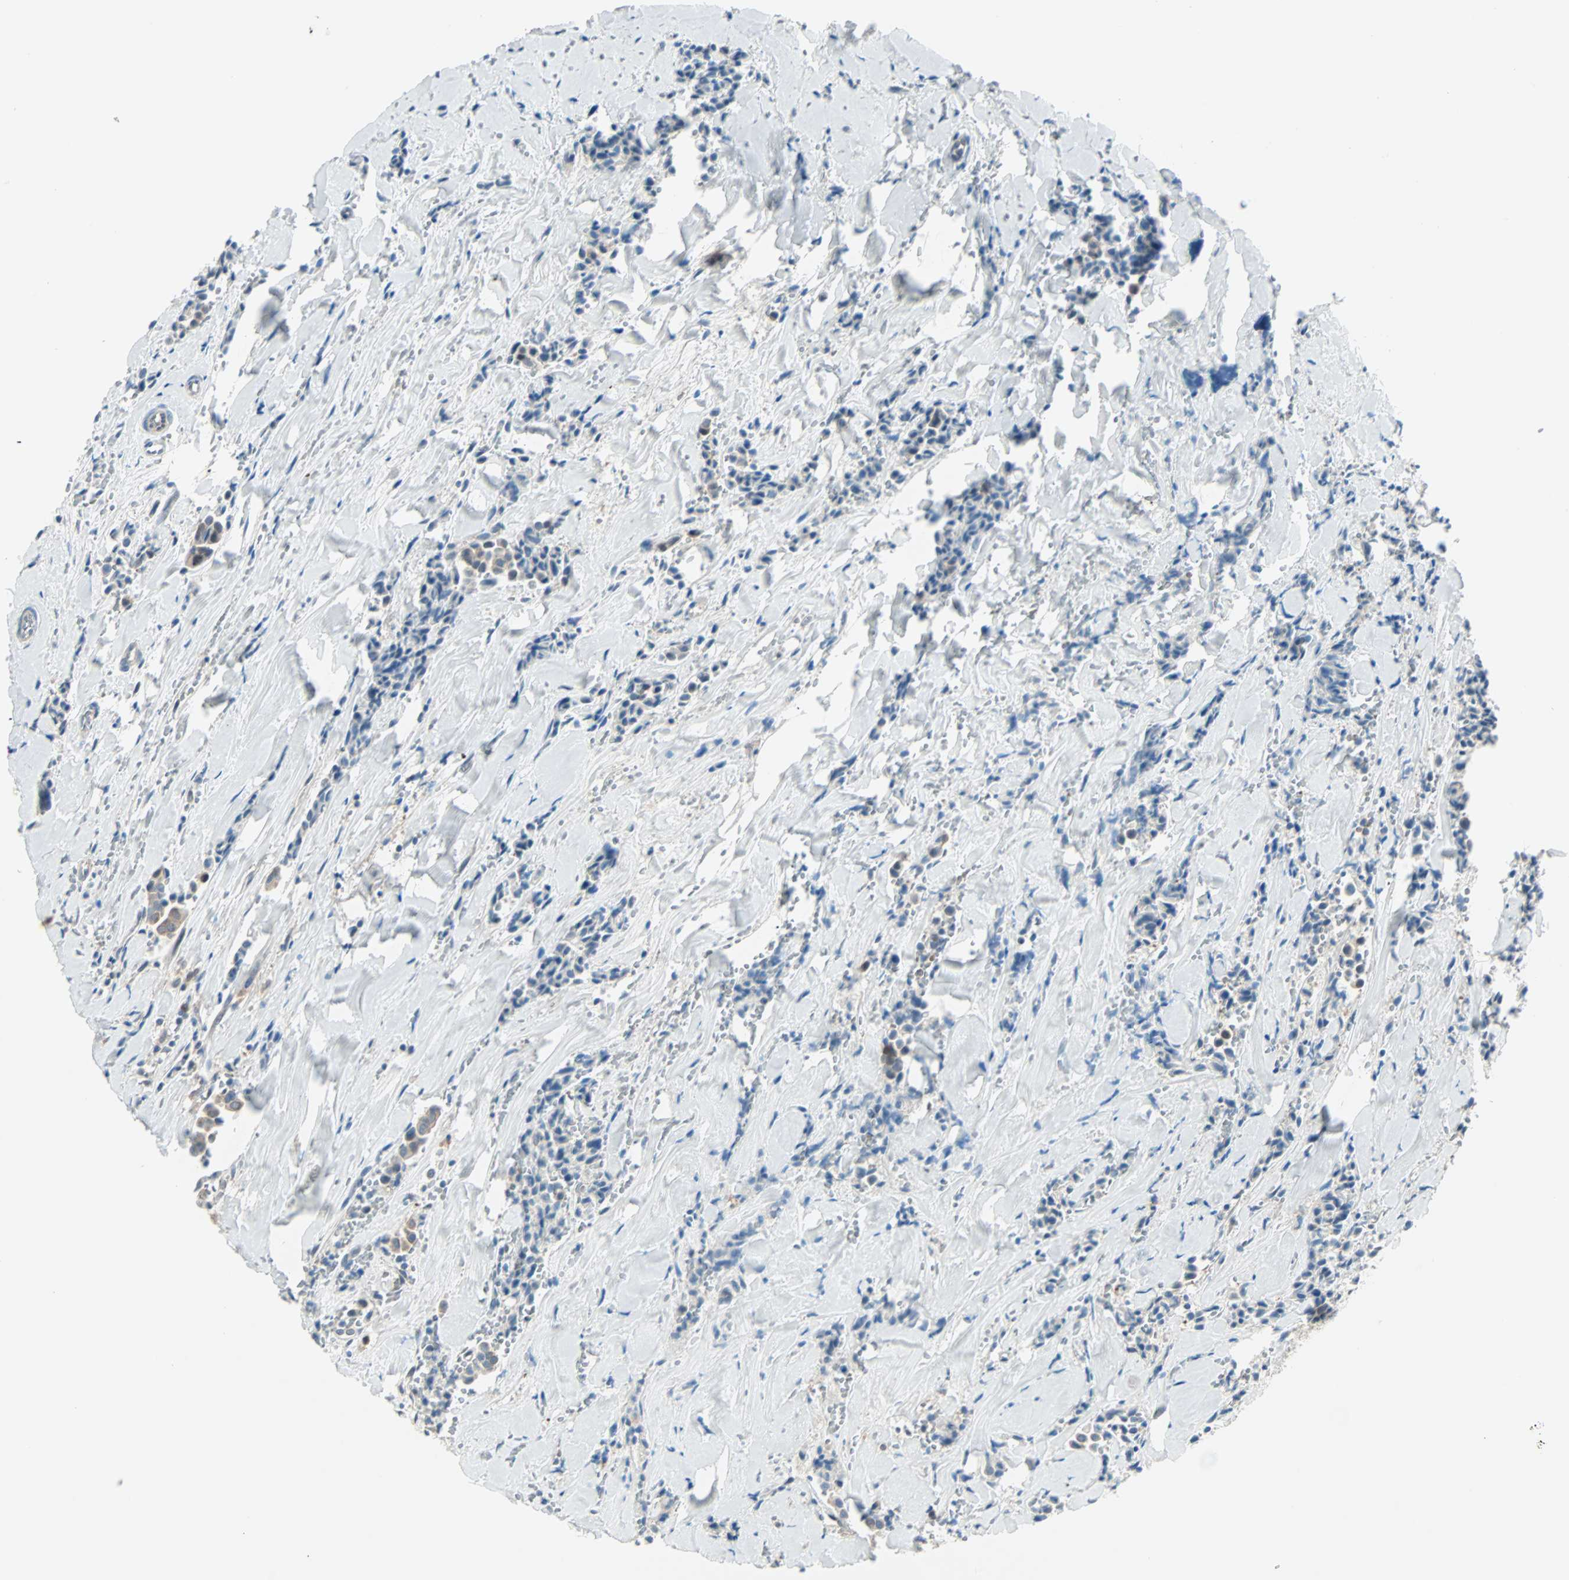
{"staining": {"intensity": "moderate", "quantity": ">75%", "location": "cytoplasmic/membranous"}, "tissue": "head and neck cancer", "cell_type": "Tumor cells", "image_type": "cancer", "snomed": [{"axis": "morphology", "description": "Adenocarcinoma, NOS"}, {"axis": "topography", "description": "Salivary gland"}, {"axis": "topography", "description": "Head-Neck"}], "caption": "Immunohistochemical staining of human head and neck cancer (adenocarcinoma) reveals medium levels of moderate cytoplasmic/membranous protein positivity in approximately >75% of tumor cells.", "gene": "SMIM8", "patient": {"sex": "female", "age": 59}}